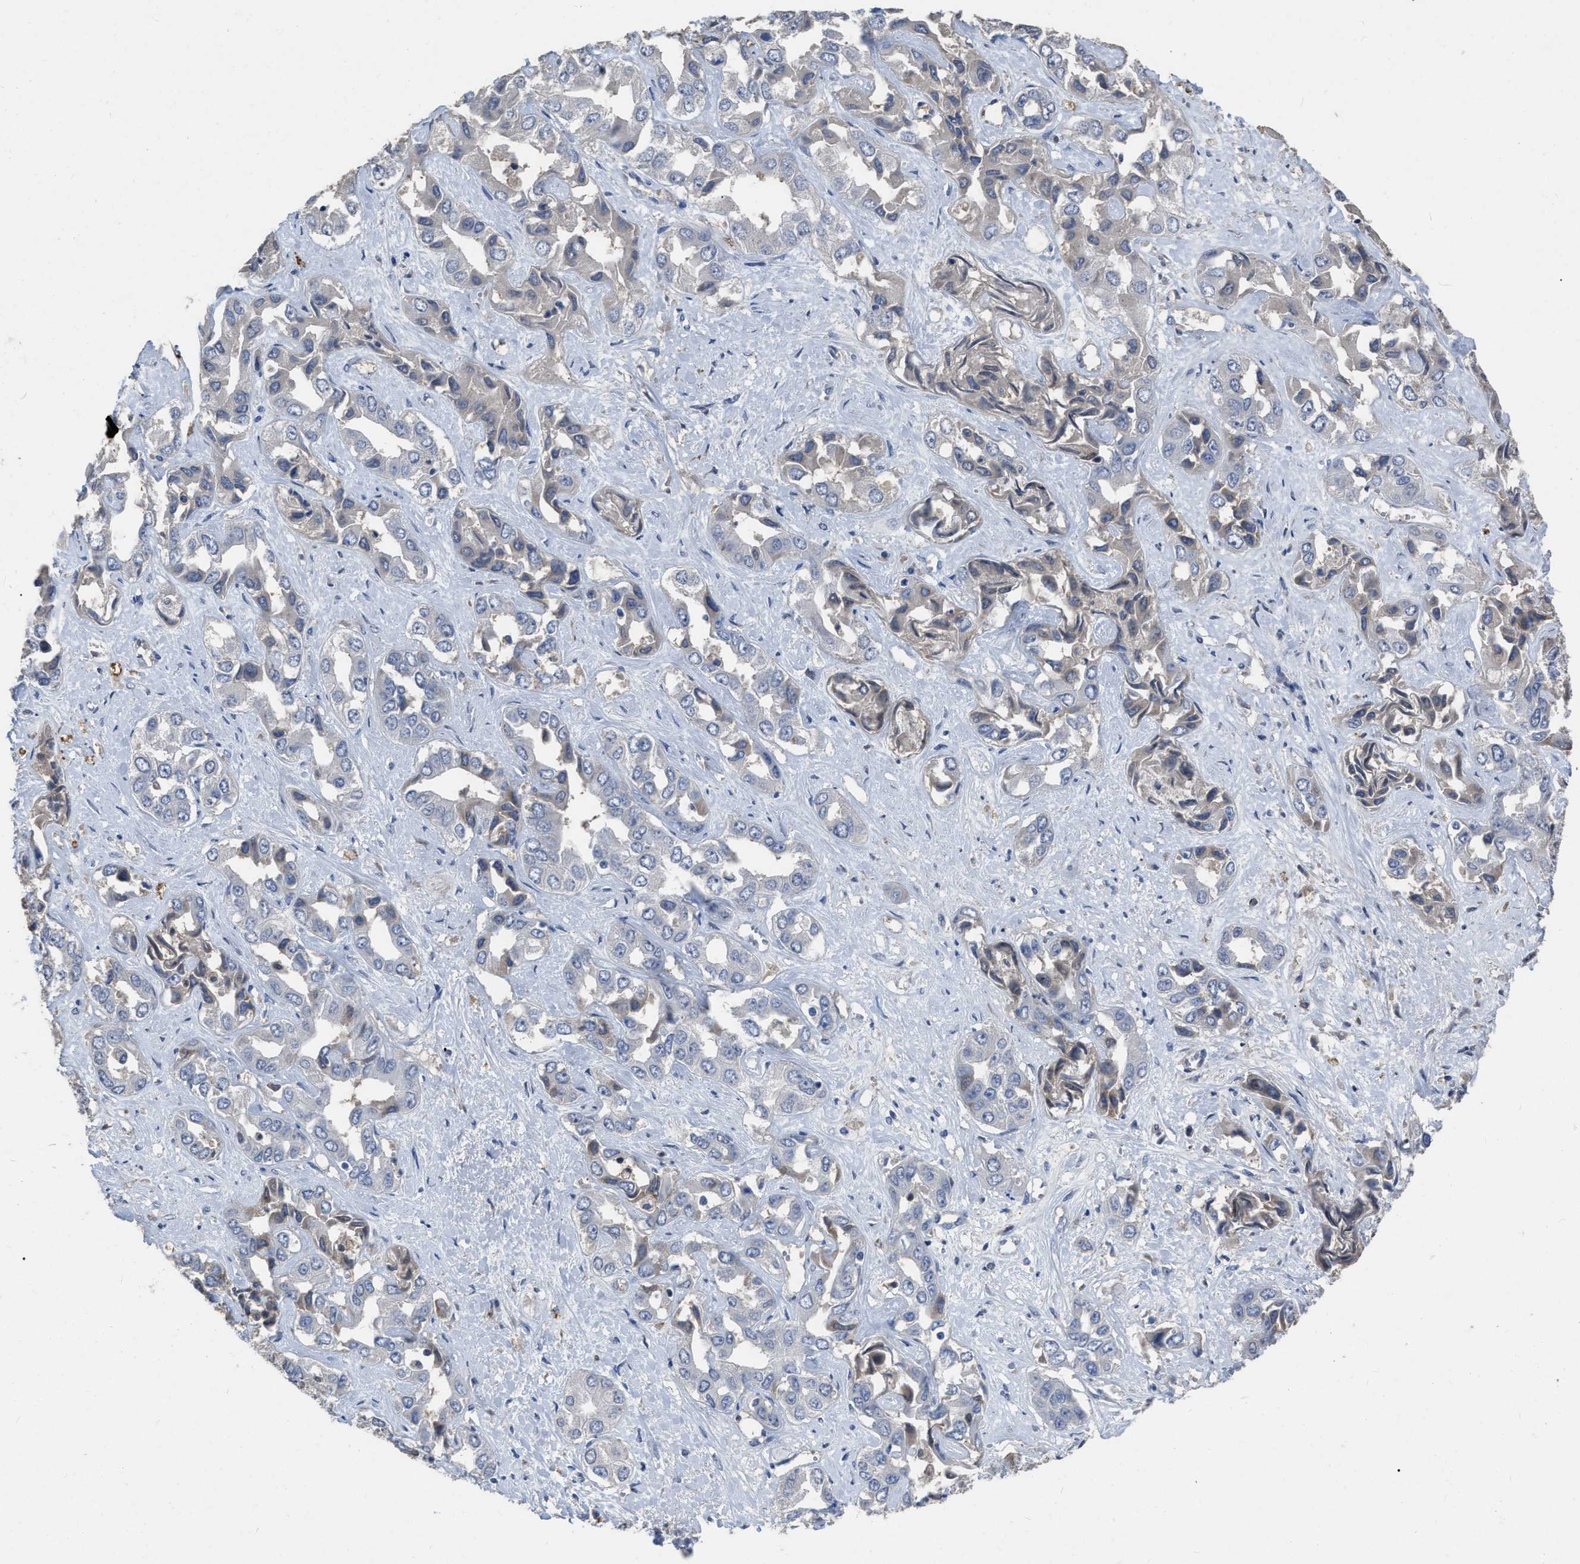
{"staining": {"intensity": "negative", "quantity": "none", "location": "none"}, "tissue": "liver cancer", "cell_type": "Tumor cells", "image_type": "cancer", "snomed": [{"axis": "morphology", "description": "Cholangiocarcinoma"}, {"axis": "topography", "description": "Liver"}], "caption": "Protein analysis of cholangiocarcinoma (liver) demonstrates no significant staining in tumor cells.", "gene": "HABP2", "patient": {"sex": "female", "age": 52}}